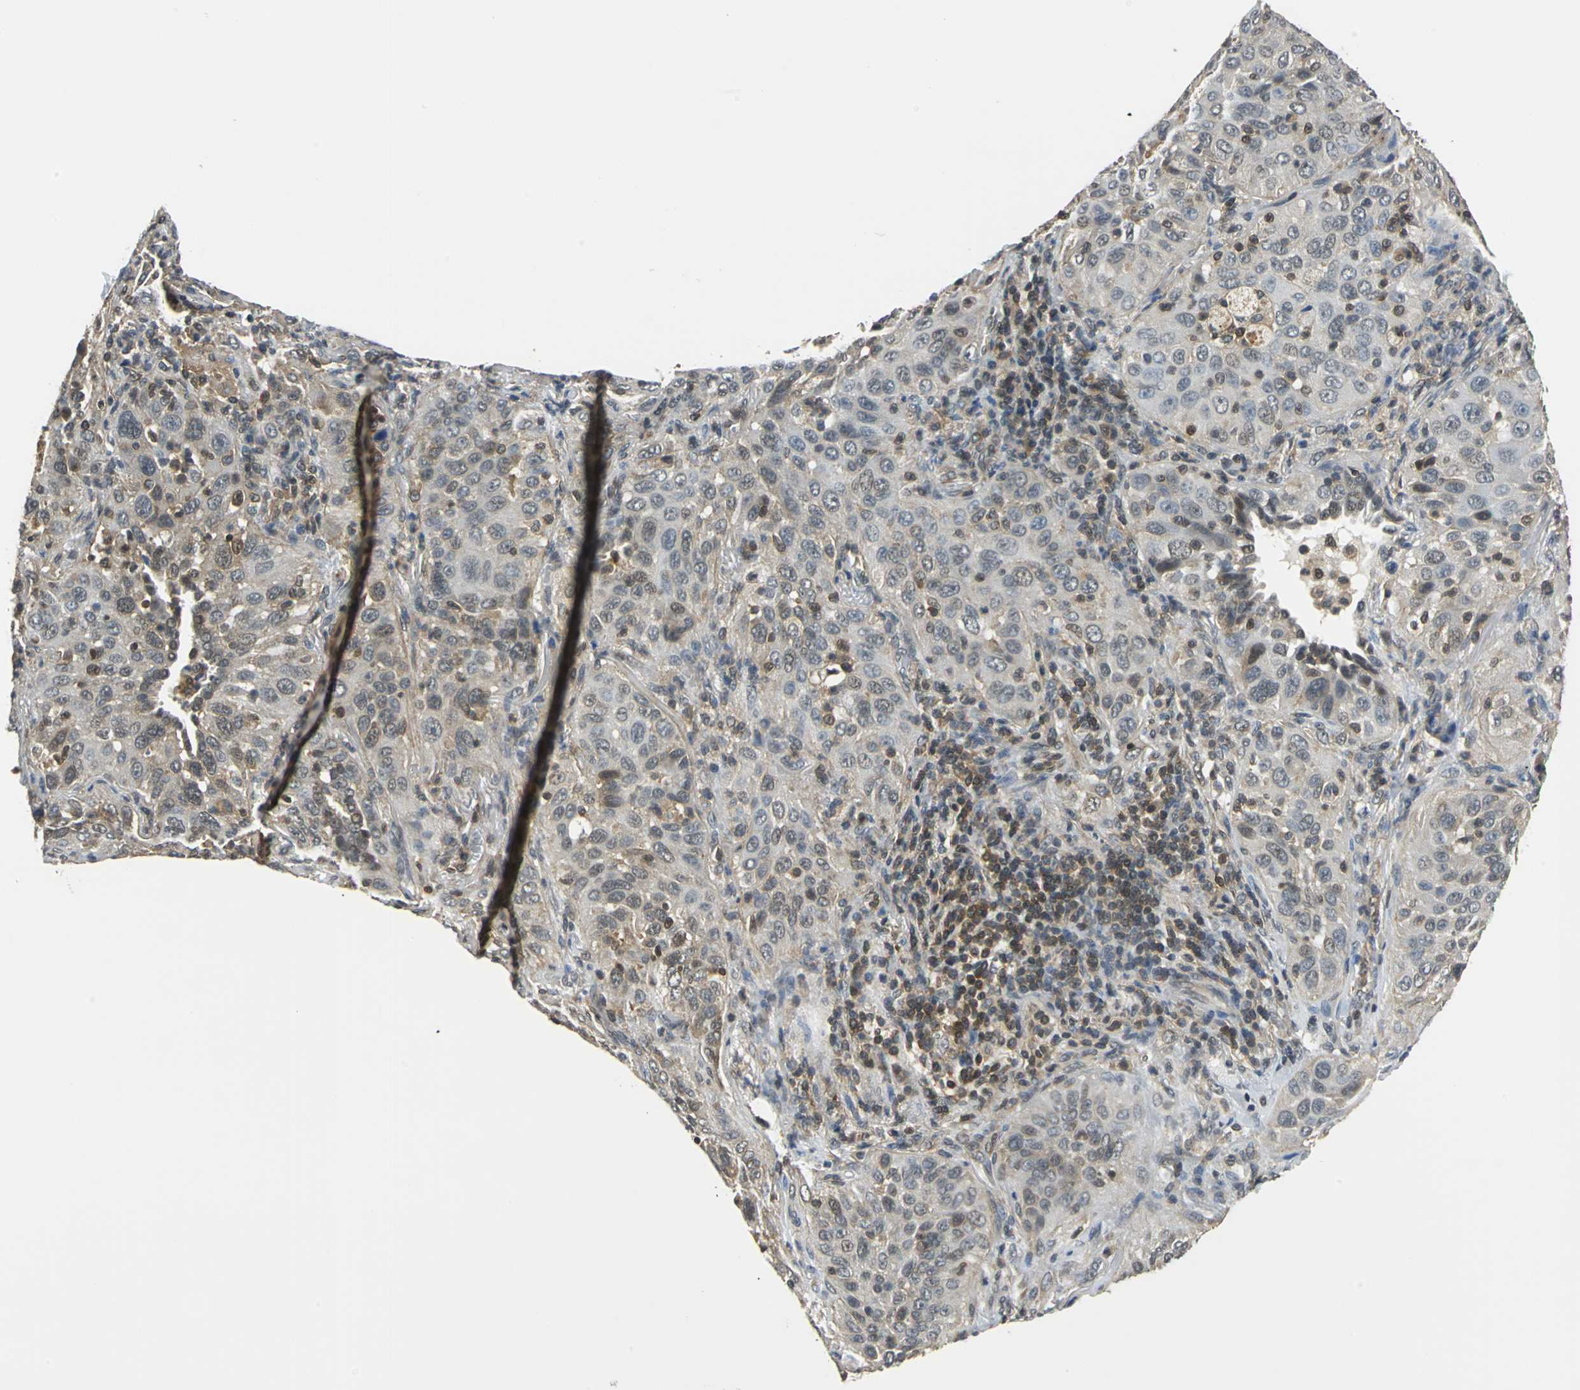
{"staining": {"intensity": "moderate", "quantity": "<25%", "location": "cytoplasmic/membranous,nuclear"}, "tissue": "lung cancer", "cell_type": "Tumor cells", "image_type": "cancer", "snomed": [{"axis": "morphology", "description": "Squamous cell carcinoma, NOS"}, {"axis": "topography", "description": "Lung"}], "caption": "The immunohistochemical stain shows moderate cytoplasmic/membranous and nuclear positivity in tumor cells of lung cancer tissue.", "gene": "ARPC3", "patient": {"sex": "female", "age": 67}}